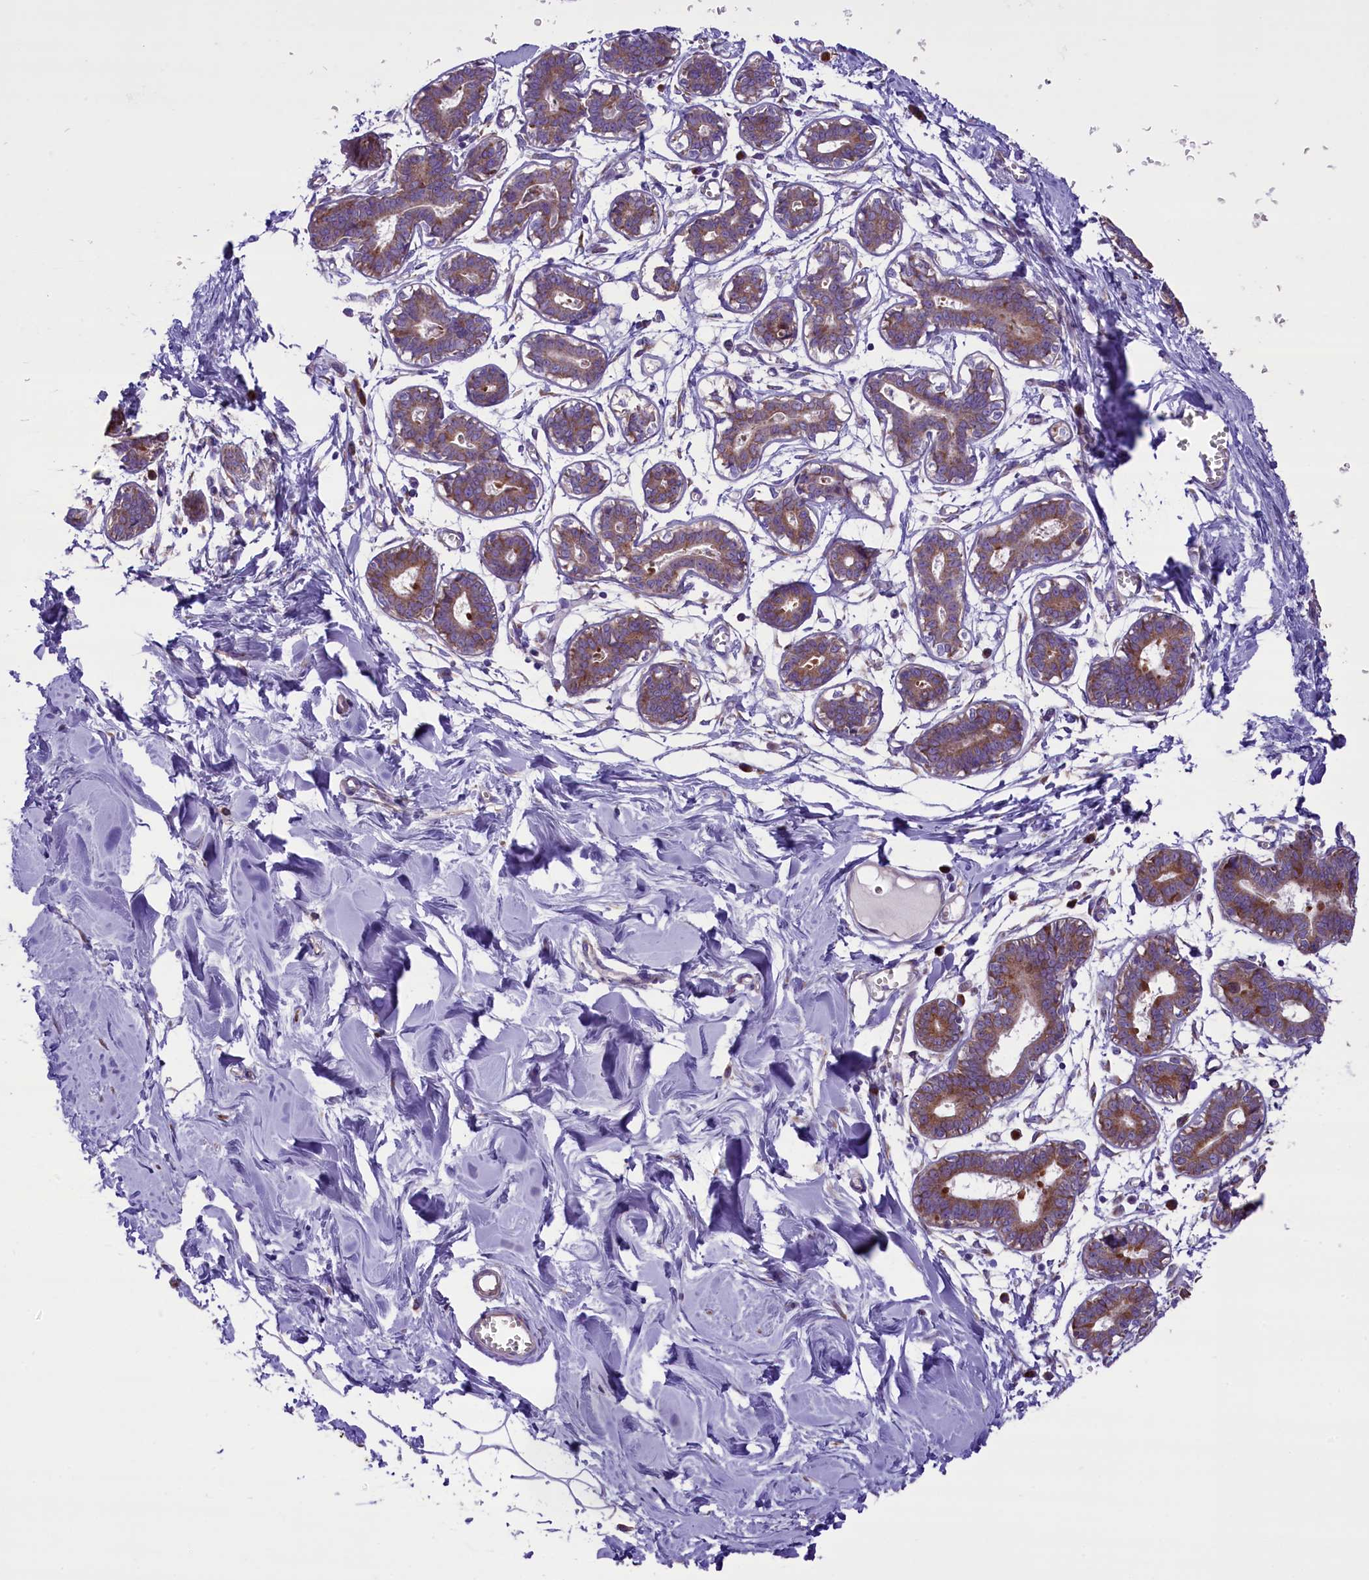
{"staining": {"intensity": "negative", "quantity": "none", "location": "none"}, "tissue": "breast", "cell_type": "Adipocytes", "image_type": "normal", "snomed": [{"axis": "morphology", "description": "Normal tissue, NOS"}, {"axis": "topography", "description": "Breast"}], "caption": "DAB (3,3'-diaminobenzidine) immunohistochemical staining of normal human breast exhibits no significant expression in adipocytes. The staining is performed using DAB (3,3'-diaminobenzidine) brown chromogen with nuclei counter-stained in using hematoxylin.", "gene": "PTPRU", "patient": {"sex": "female", "age": 27}}